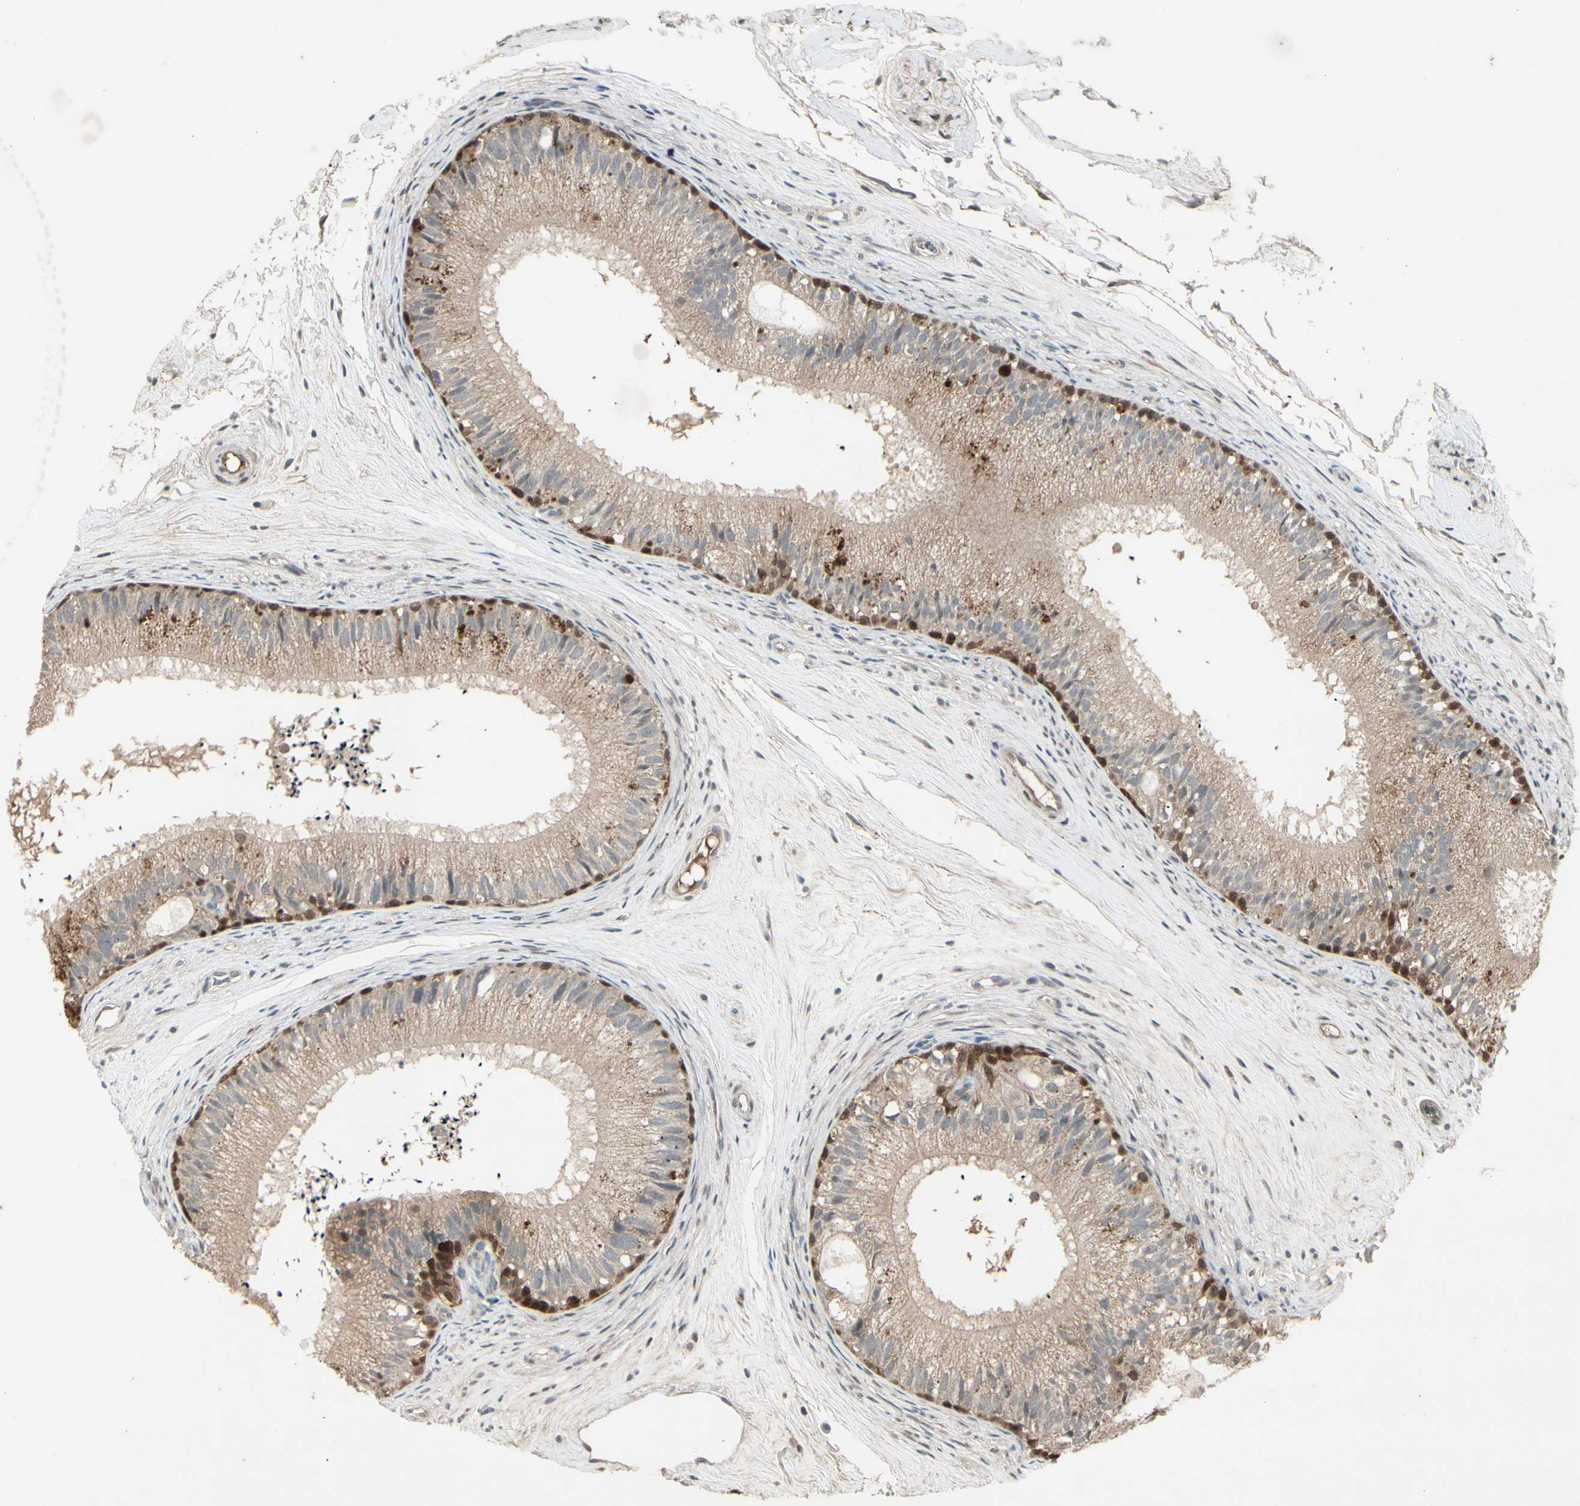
{"staining": {"intensity": "moderate", "quantity": ">75%", "location": "cytoplasmic/membranous"}, "tissue": "epididymis", "cell_type": "Glandular cells", "image_type": "normal", "snomed": [{"axis": "morphology", "description": "Normal tissue, NOS"}, {"axis": "topography", "description": "Epididymis"}], "caption": "Immunohistochemical staining of benign epididymis reveals medium levels of moderate cytoplasmic/membranous staining in about >75% of glandular cells. Using DAB (3,3'-diaminobenzidine) (brown) and hematoxylin (blue) stains, captured at high magnification using brightfield microscopy.", "gene": "FHDC1", "patient": {"sex": "male", "age": 56}}